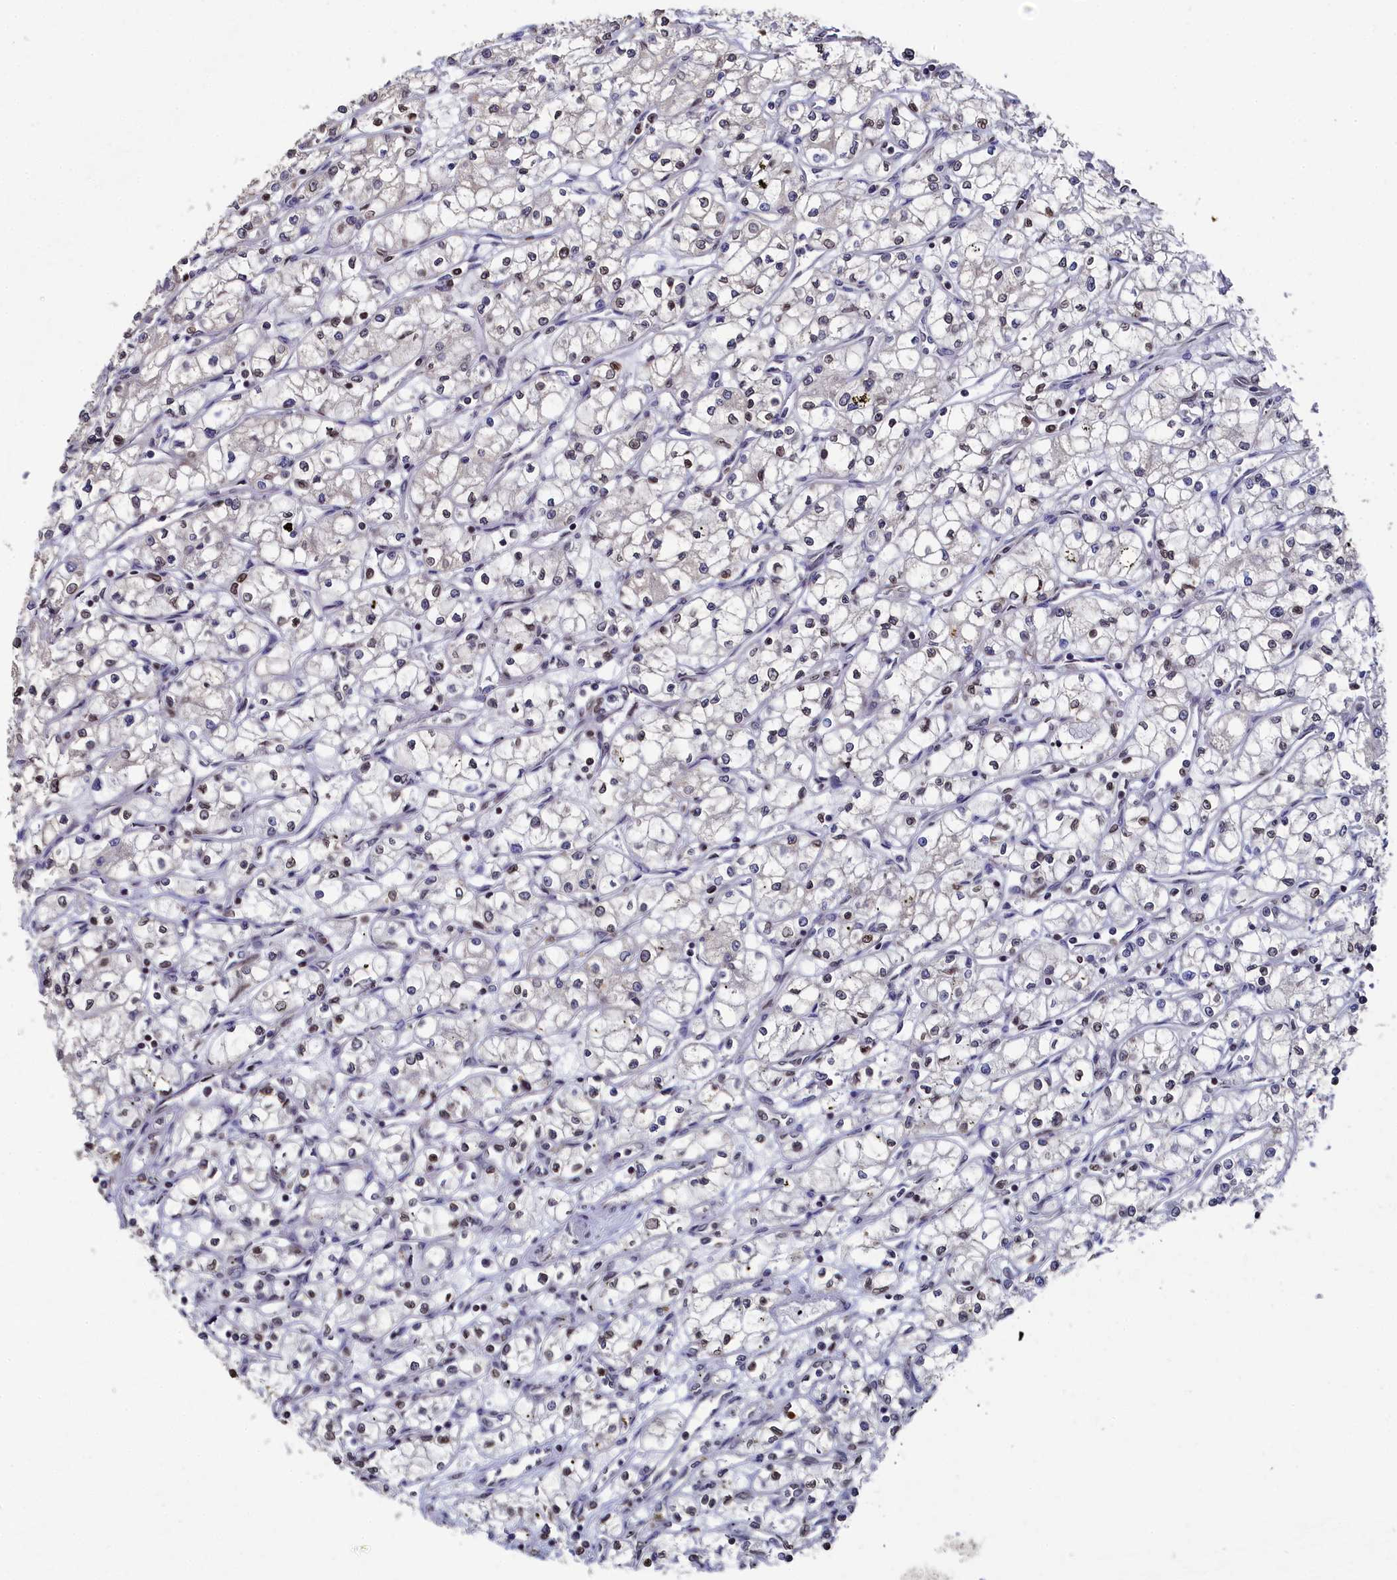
{"staining": {"intensity": "weak", "quantity": "<25%", "location": "cytoplasmic/membranous,nuclear"}, "tissue": "renal cancer", "cell_type": "Tumor cells", "image_type": "cancer", "snomed": [{"axis": "morphology", "description": "Adenocarcinoma, NOS"}, {"axis": "topography", "description": "Kidney"}], "caption": "A micrograph of human renal adenocarcinoma is negative for staining in tumor cells.", "gene": "ANKEF1", "patient": {"sex": "male", "age": 59}}